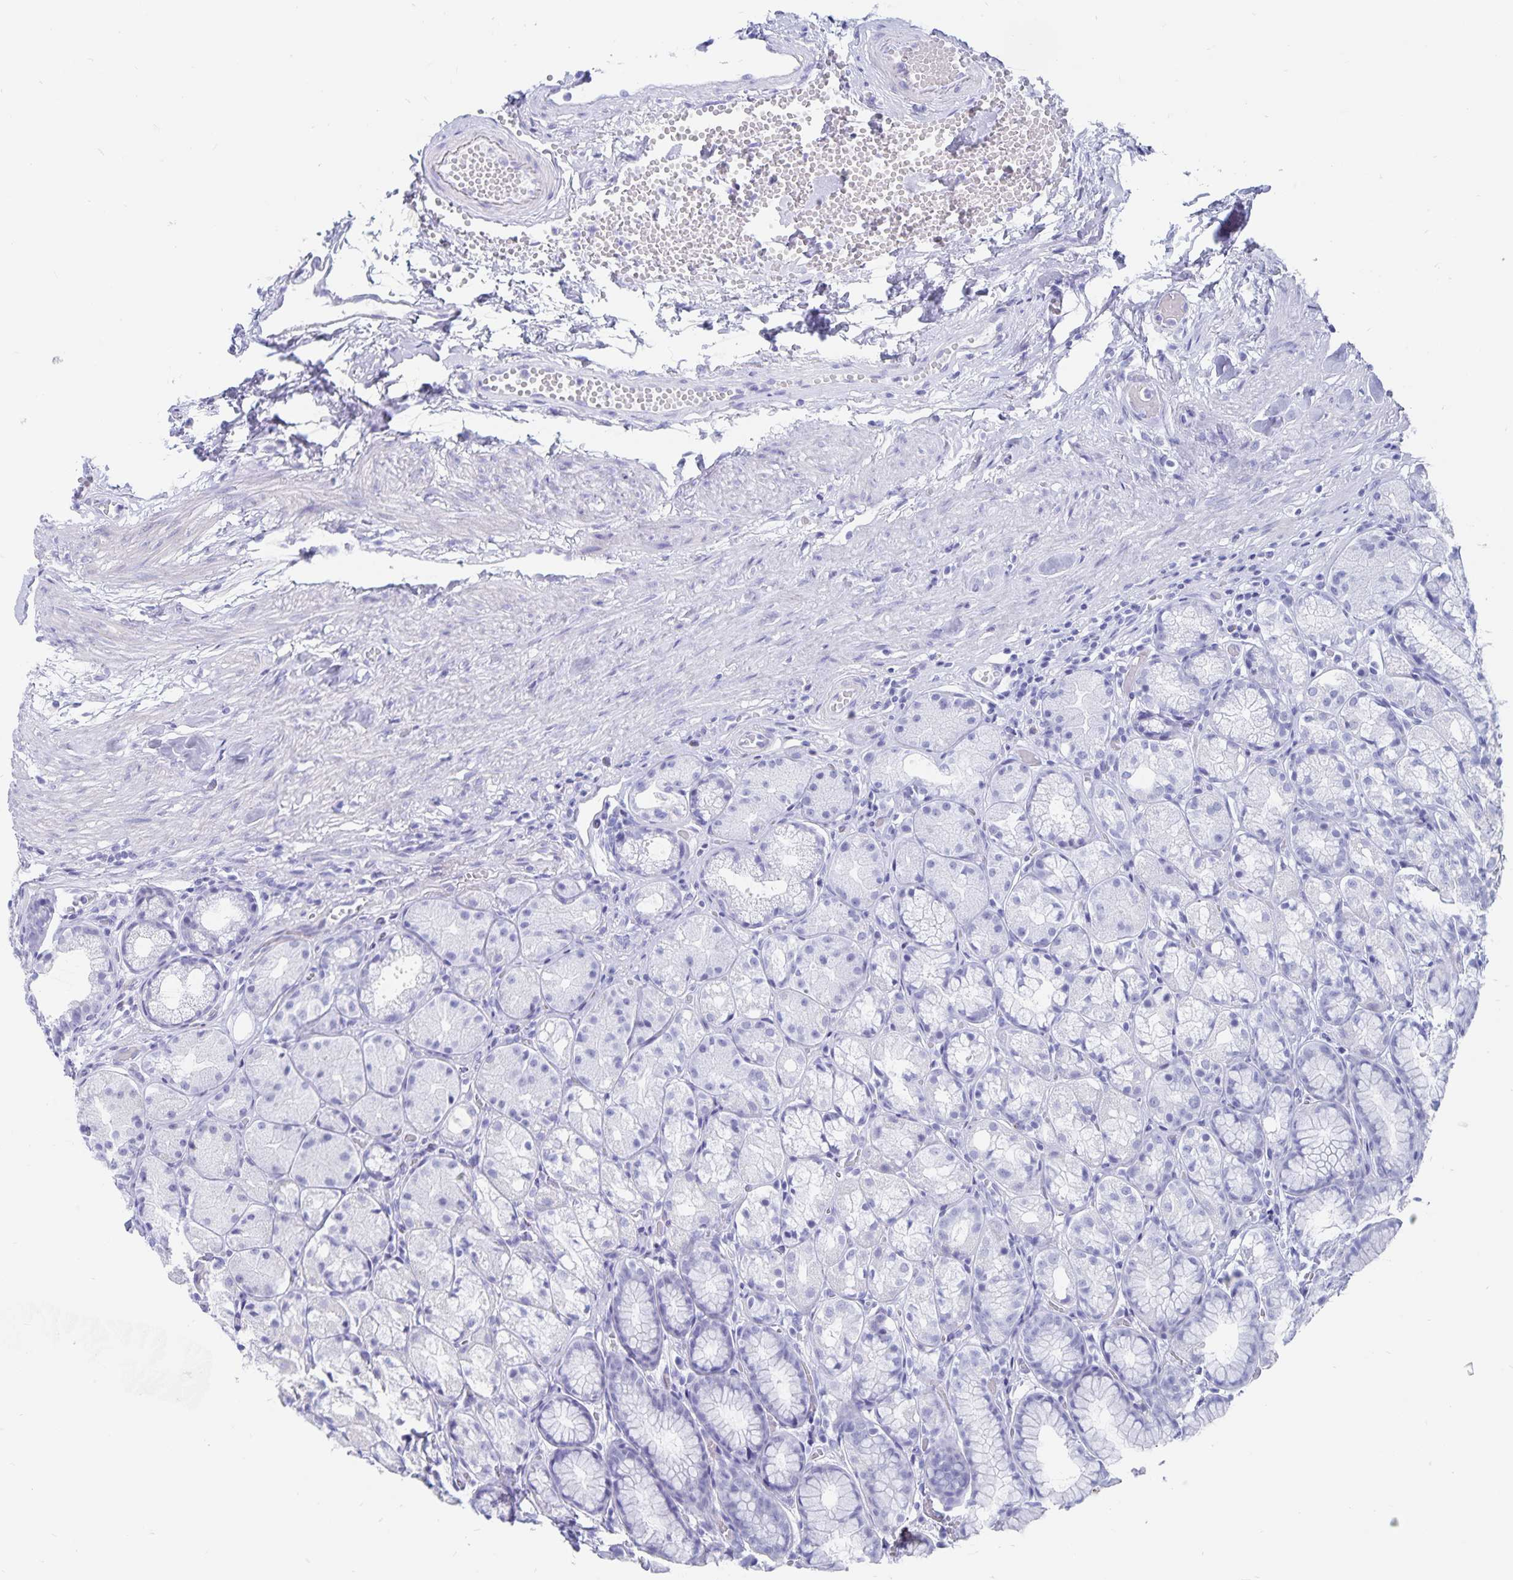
{"staining": {"intensity": "negative", "quantity": "none", "location": "none"}, "tissue": "stomach", "cell_type": "Glandular cells", "image_type": "normal", "snomed": [{"axis": "morphology", "description": "Normal tissue, NOS"}, {"axis": "topography", "description": "Stomach"}], "caption": "Immunohistochemical staining of normal human stomach demonstrates no significant staining in glandular cells.", "gene": "BAG6", "patient": {"sex": "male", "age": 70}}